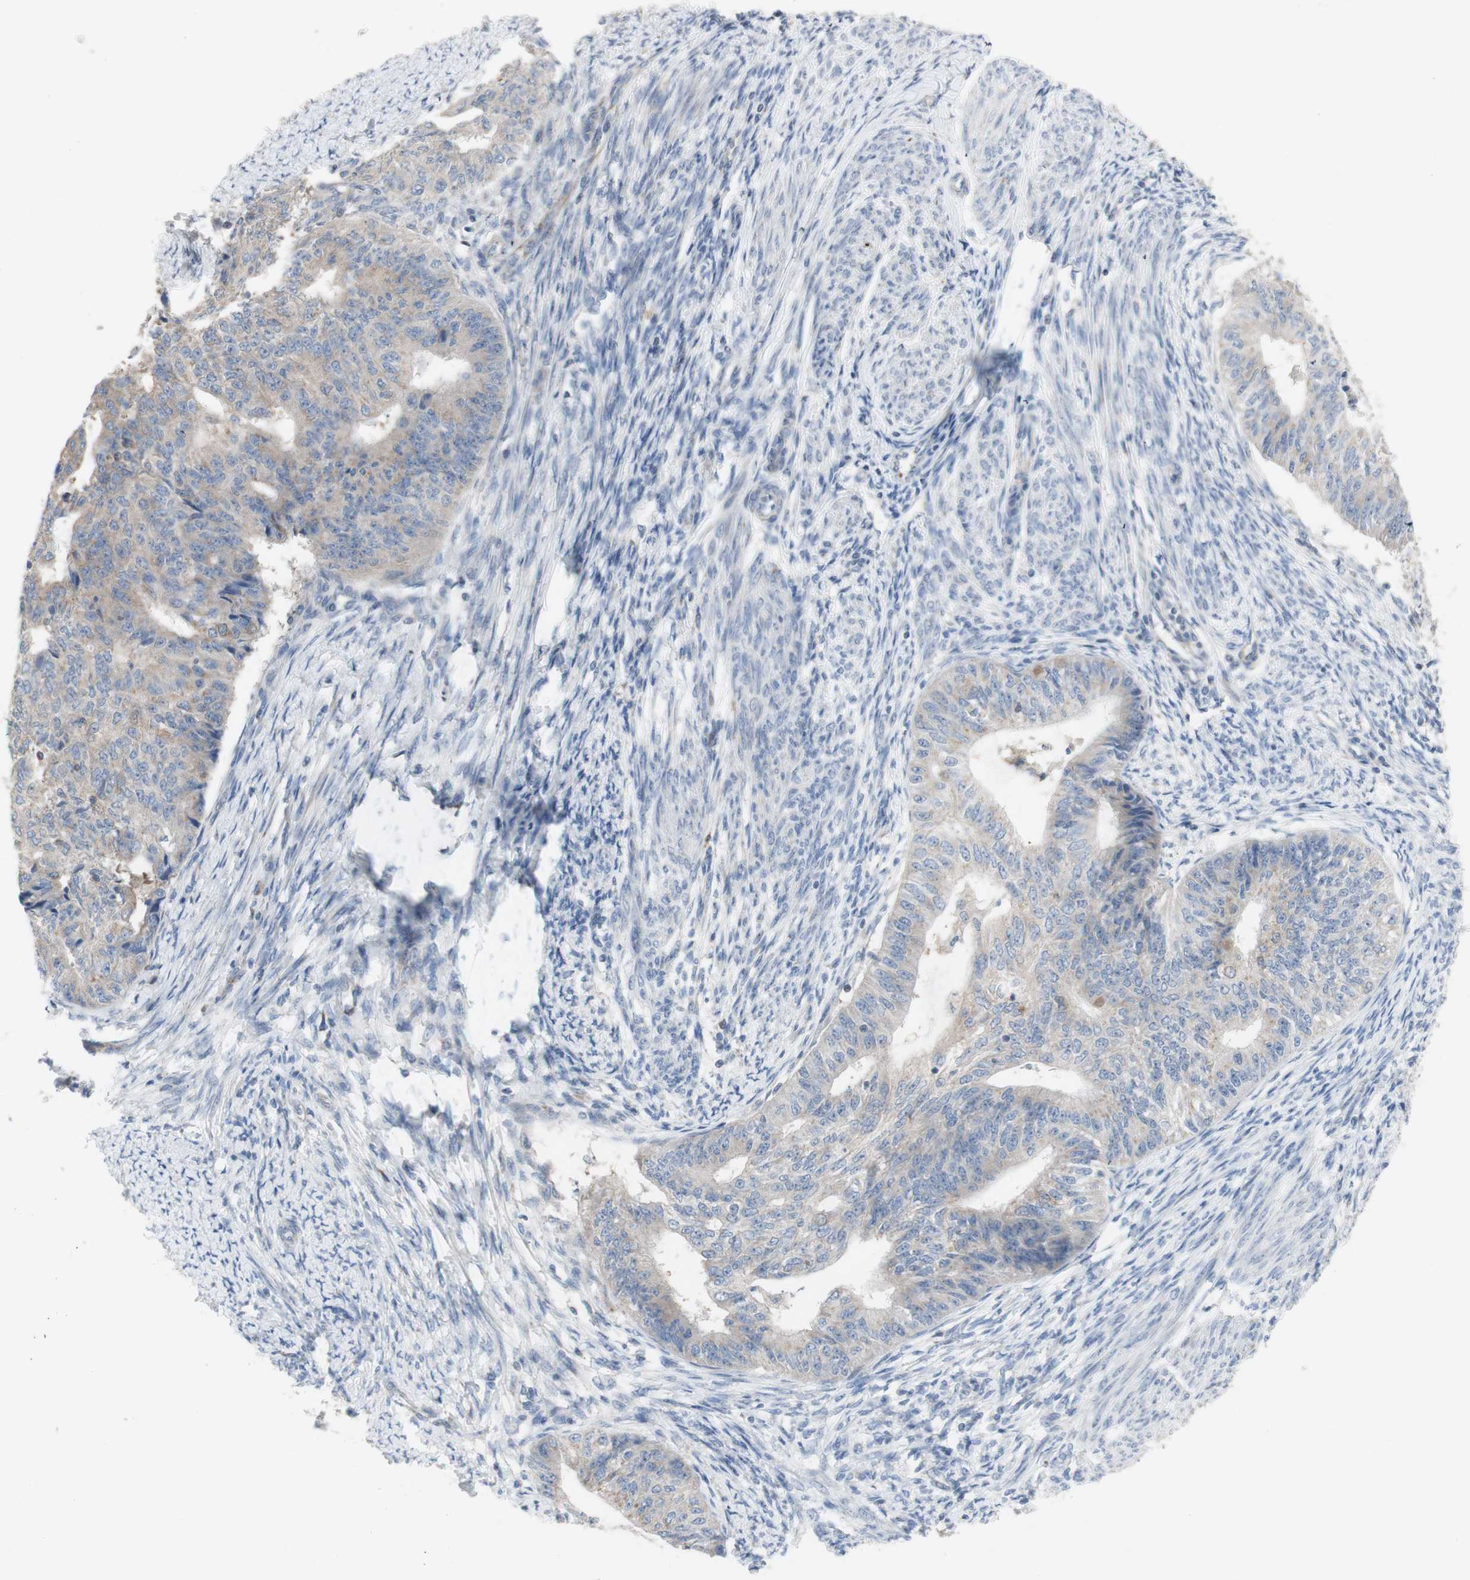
{"staining": {"intensity": "weak", "quantity": "25%-75%", "location": "cytoplasmic/membranous"}, "tissue": "endometrial cancer", "cell_type": "Tumor cells", "image_type": "cancer", "snomed": [{"axis": "morphology", "description": "Adenocarcinoma, NOS"}, {"axis": "topography", "description": "Endometrium"}], "caption": "Weak cytoplasmic/membranous protein expression is present in about 25%-75% of tumor cells in endometrial adenocarcinoma.", "gene": "C3orf52", "patient": {"sex": "female", "age": 32}}